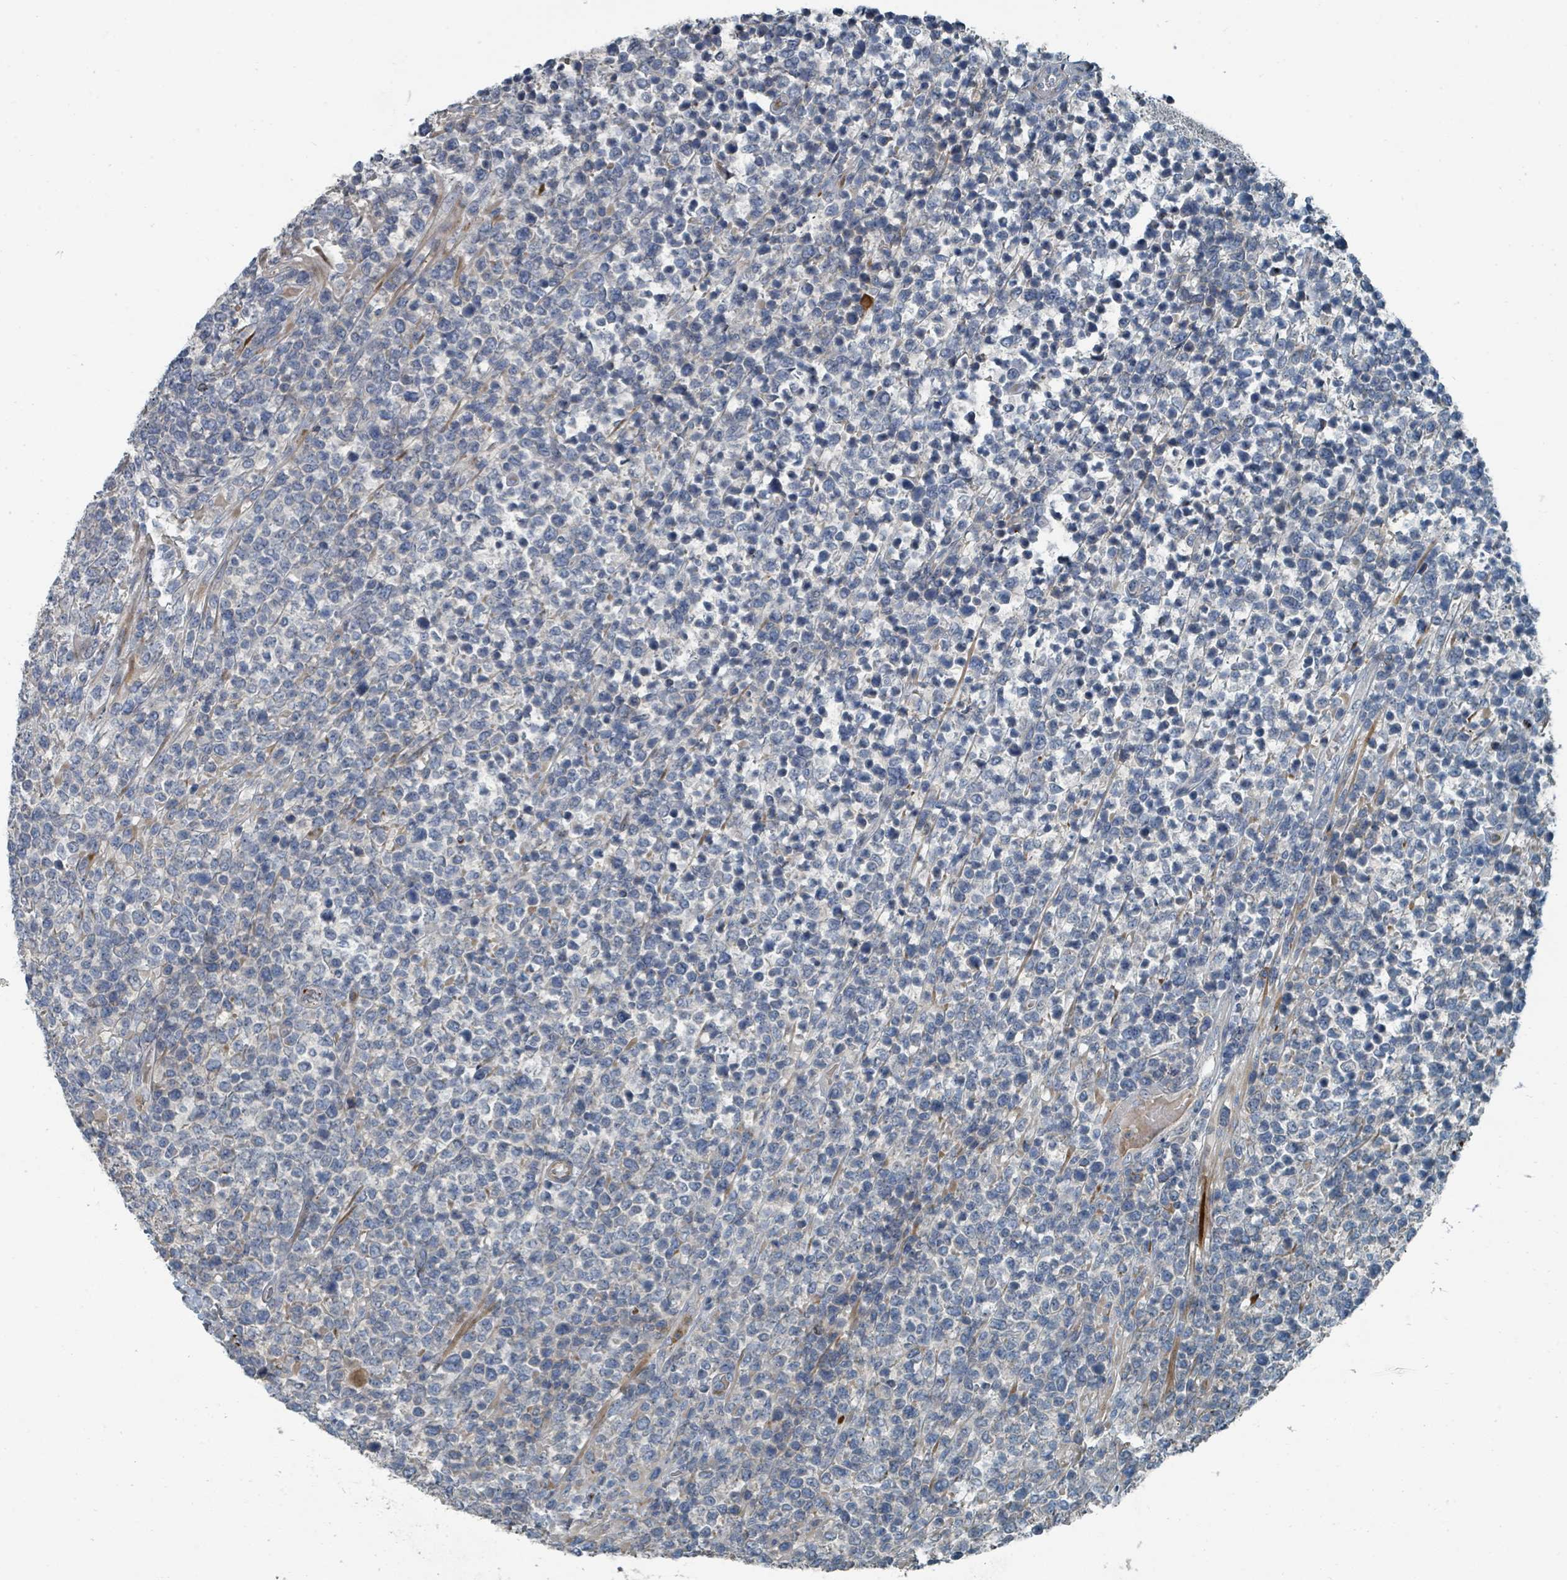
{"staining": {"intensity": "negative", "quantity": "none", "location": "none"}, "tissue": "lymphoma", "cell_type": "Tumor cells", "image_type": "cancer", "snomed": [{"axis": "morphology", "description": "Malignant lymphoma, non-Hodgkin's type, High grade"}, {"axis": "topography", "description": "Soft tissue"}], "caption": "Tumor cells are negative for protein expression in human lymphoma.", "gene": "SLC44A5", "patient": {"sex": "female", "age": 56}}